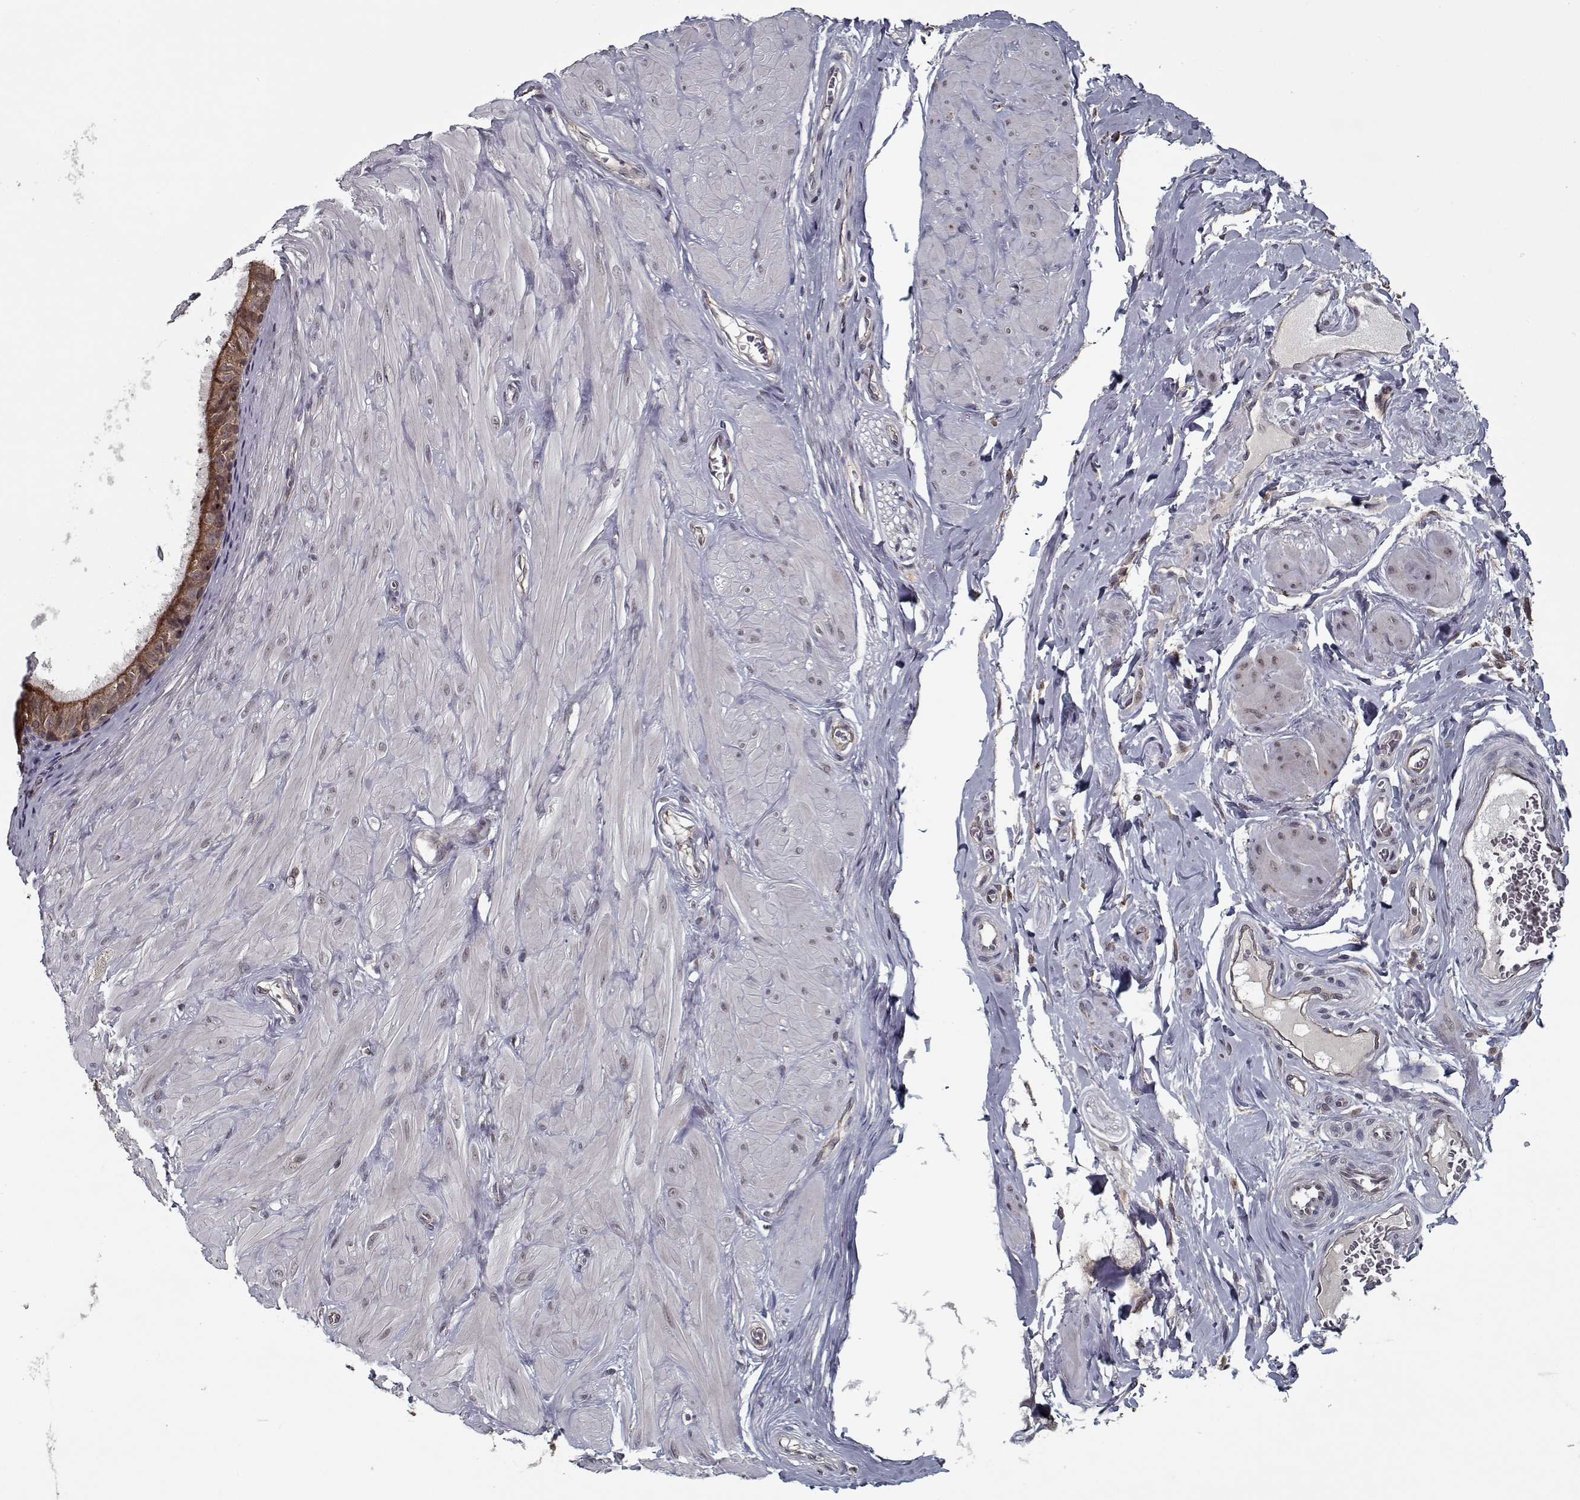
{"staining": {"intensity": "strong", "quantity": "<25%", "location": "cytoplasmic/membranous"}, "tissue": "epididymis", "cell_type": "Glandular cells", "image_type": "normal", "snomed": [{"axis": "morphology", "description": "Normal tissue, NOS"}, {"axis": "topography", "description": "Epididymis"}], "caption": "A histopathology image of epididymis stained for a protein shows strong cytoplasmic/membranous brown staining in glandular cells.", "gene": "NLK", "patient": {"sex": "male", "age": 37}}